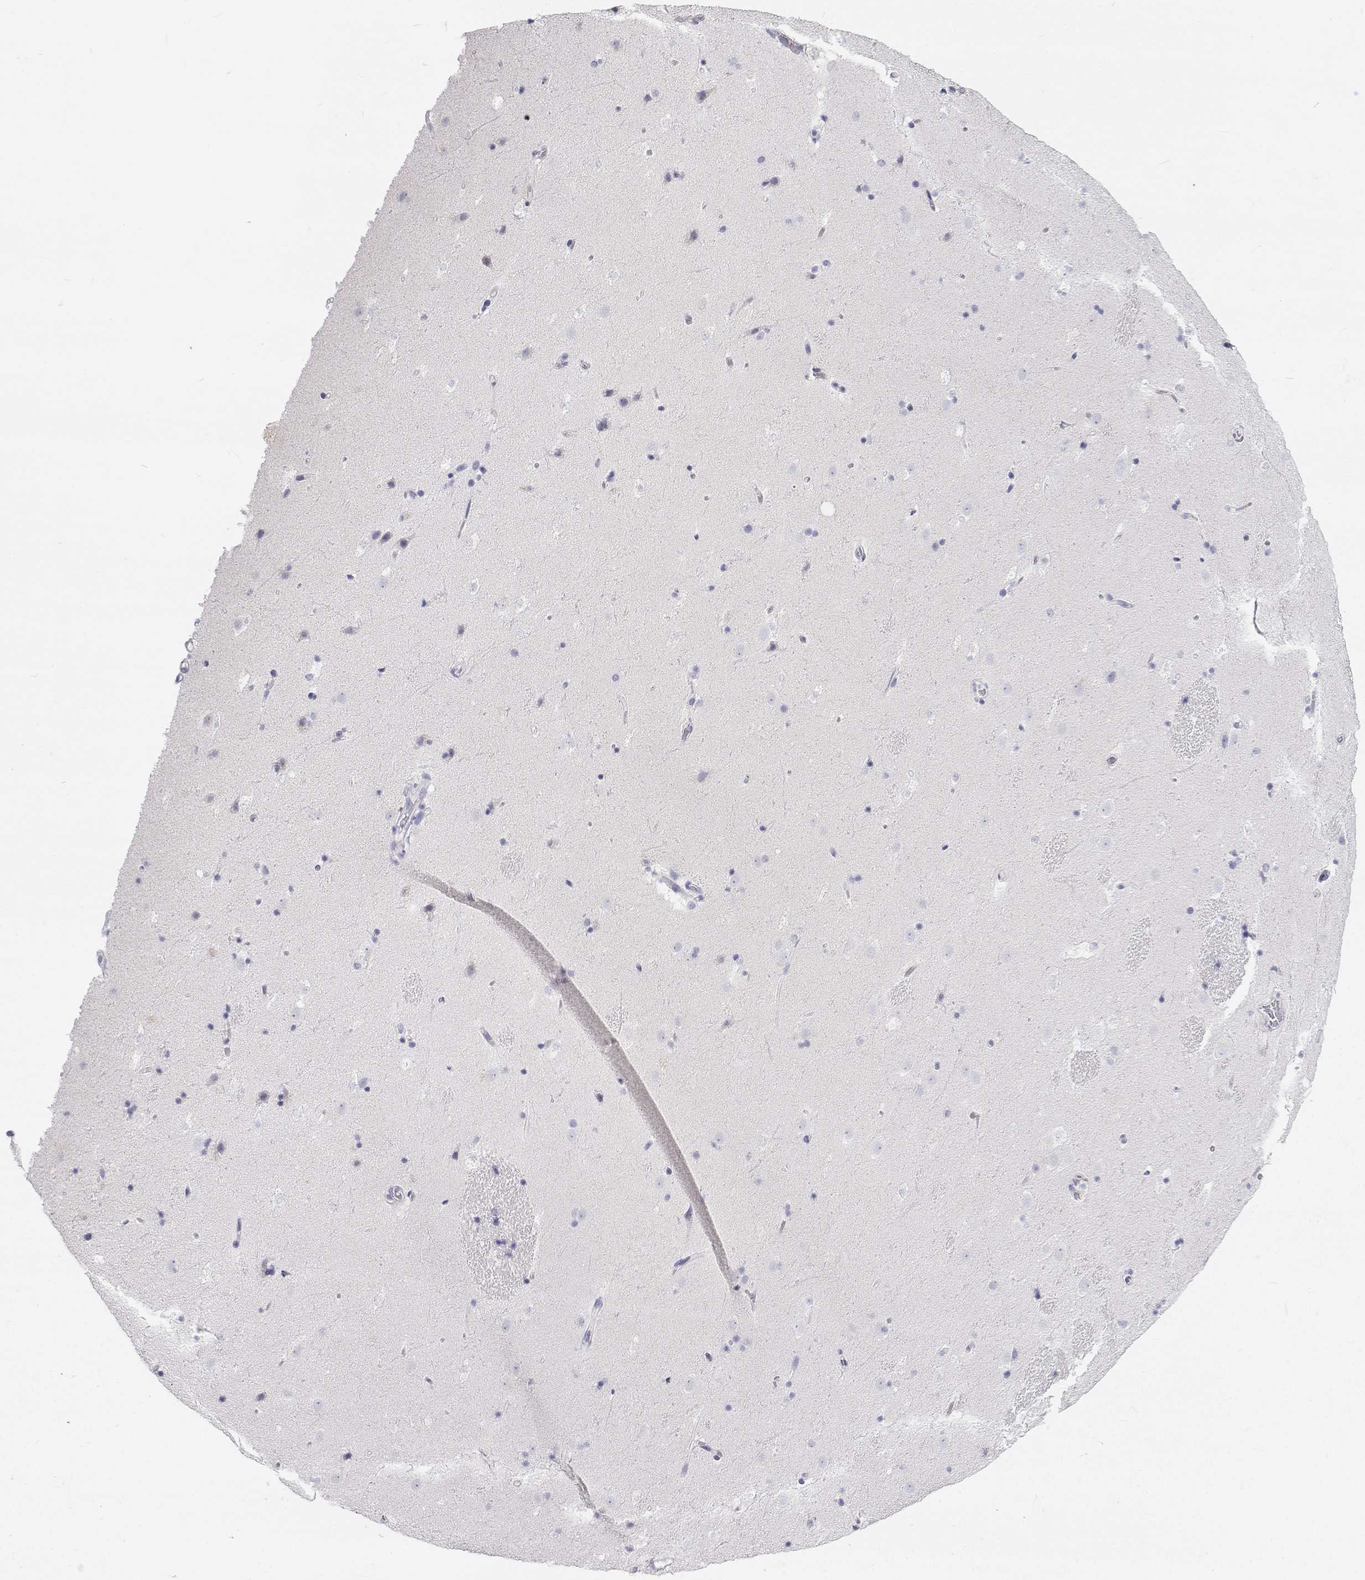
{"staining": {"intensity": "negative", "quantity": "none", "location": "none"}, "tissue": "caudate", "cell_type": "Glial cells", "image_type": "normal", "snomed": [{"axis": "morphology", "description": "Normal tissue, NOS"}, {"axis": "topography", "description": "Lateral ventricle wall"}], "caption": "Photomicrograph shows no protein positivity in glial cells of normal caudate.", "gene": "NCR2", "patient": {"sex": "male", "age": 37}}